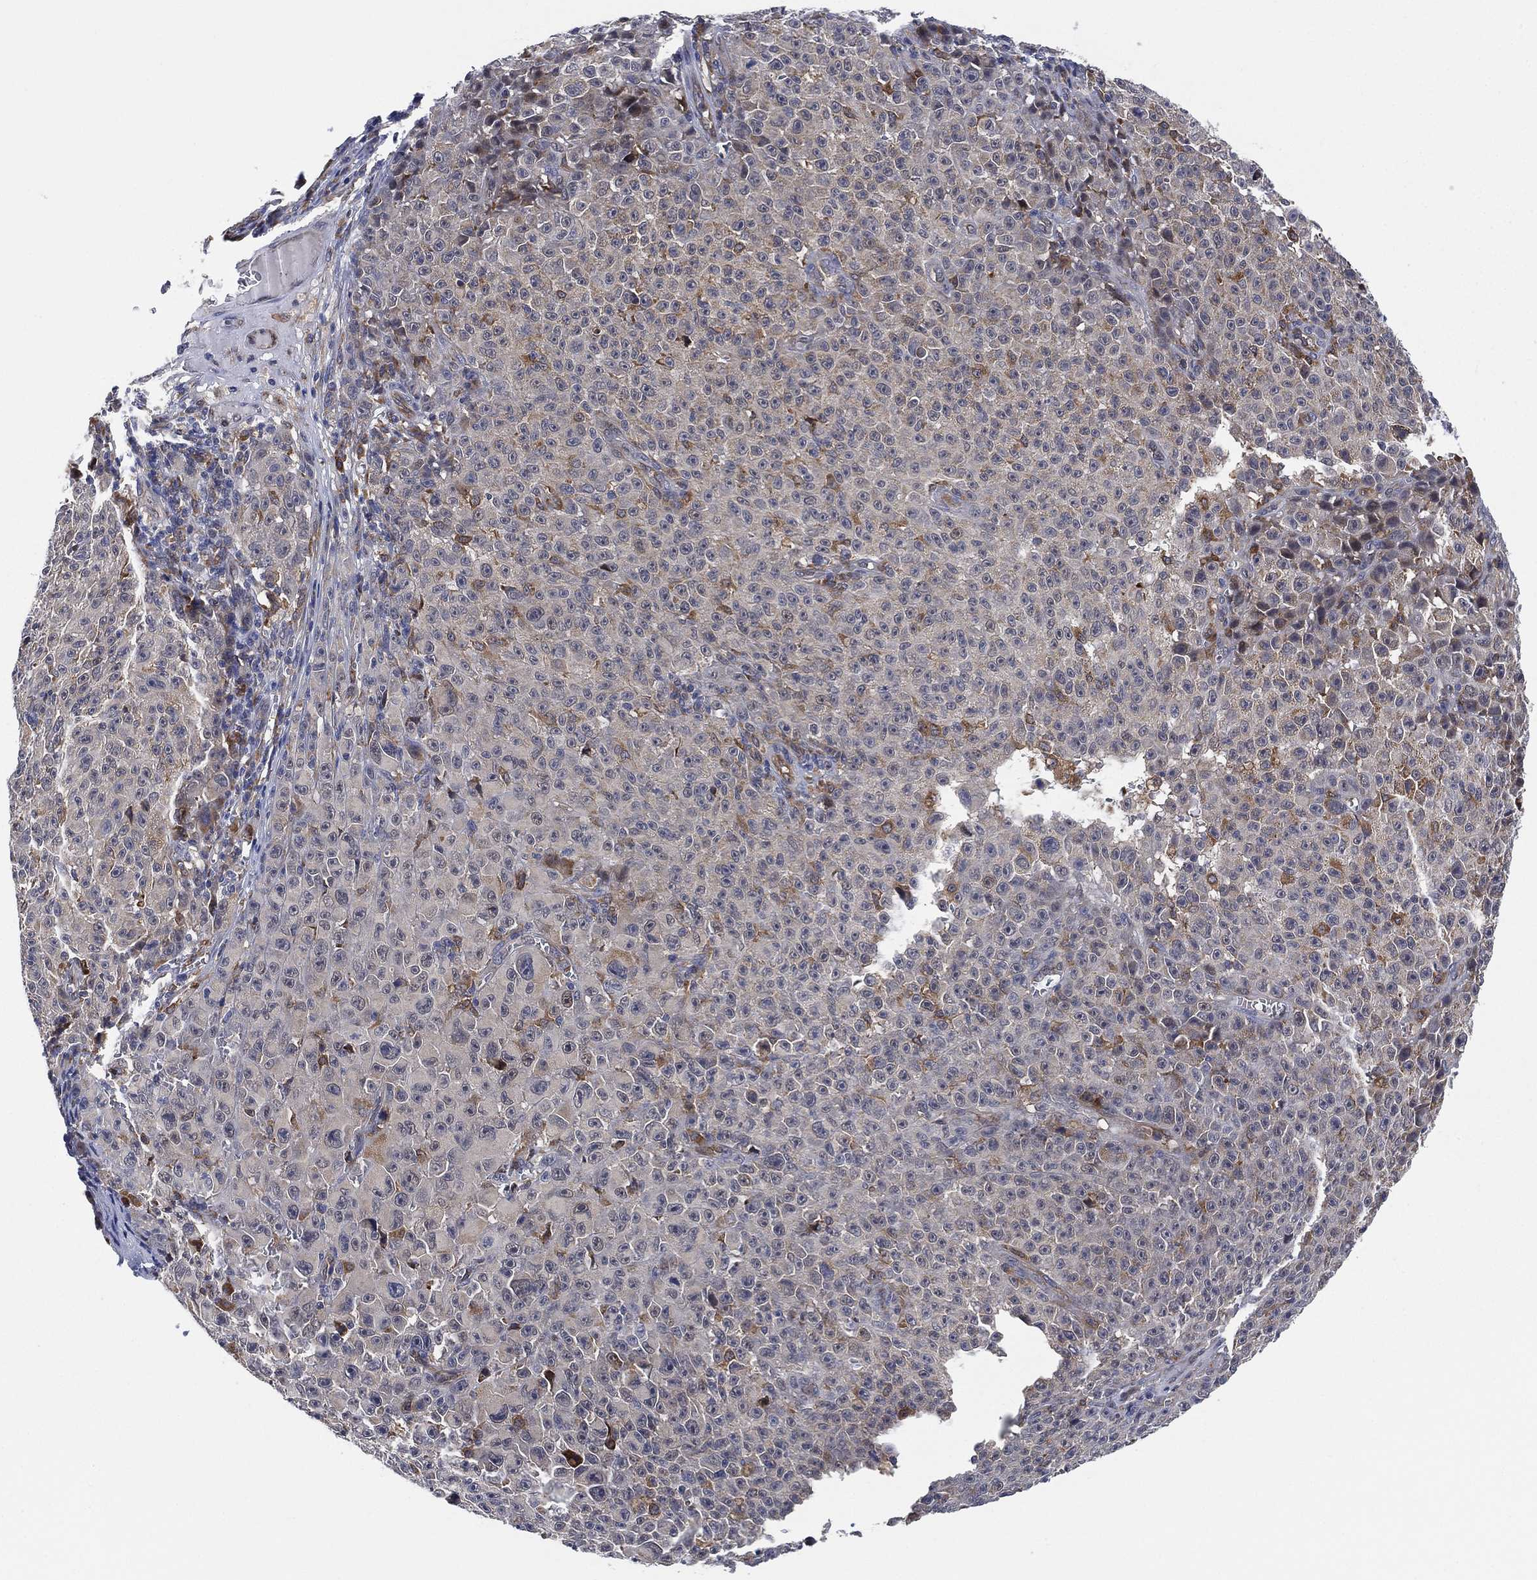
{"staining": {"intensity": "negative", "quantity": "none", "location": "none"}, "tissue": "melanoma", "cell_type": "Tumor cells", "image_type": "cancer", "snomed": [{"axis": "morphology", "description": "Malignant melanoma, NOS"}, {"axis": "topography", "description": "Skin"}], "caption": "Tumor cells show no significant protein positivity in malignant melanoma.", "gene": "FES", "patient": {"sex": "female", "age": 82}}